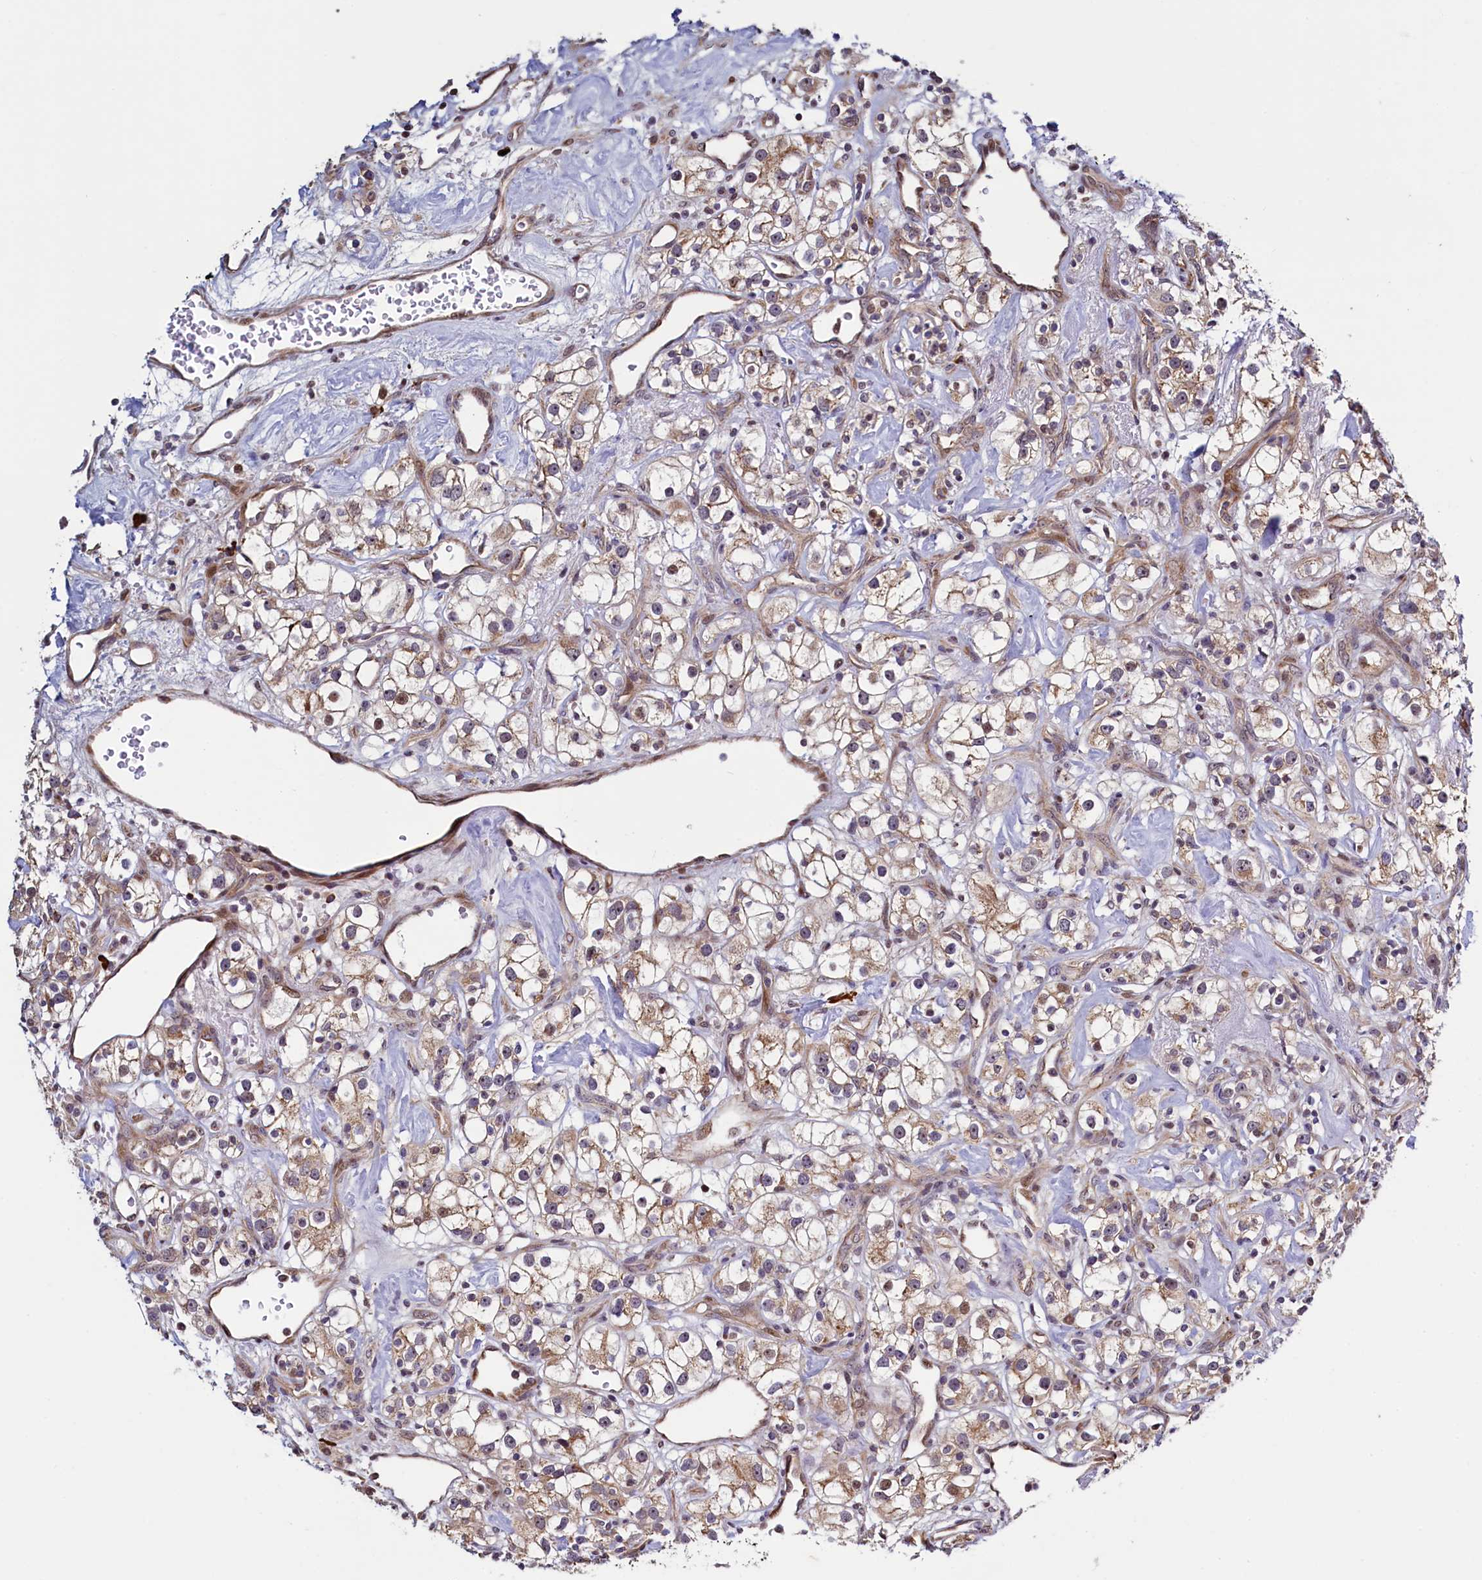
{"staining": {"intensity": "moderate", "quantity": "25%-75%", "location": "cytoplasmic/membranous"}, "tissue": "renal cancer", "cell_type": "Tumor cells", "image_type": "cancer", "snomed": [{"axis": "morphology", "description": "Adenocarcinoma, NOS"}, {"axis": "topography", "description": "Kidney"}], "caption": "Renal cancer stained with a brown dye shows moderate cytoplasmic/membranous positive expression in about 25%-75% of tumor cells.", "gene": "RBFA", "patient": {"sex": "male", "age": 77}}